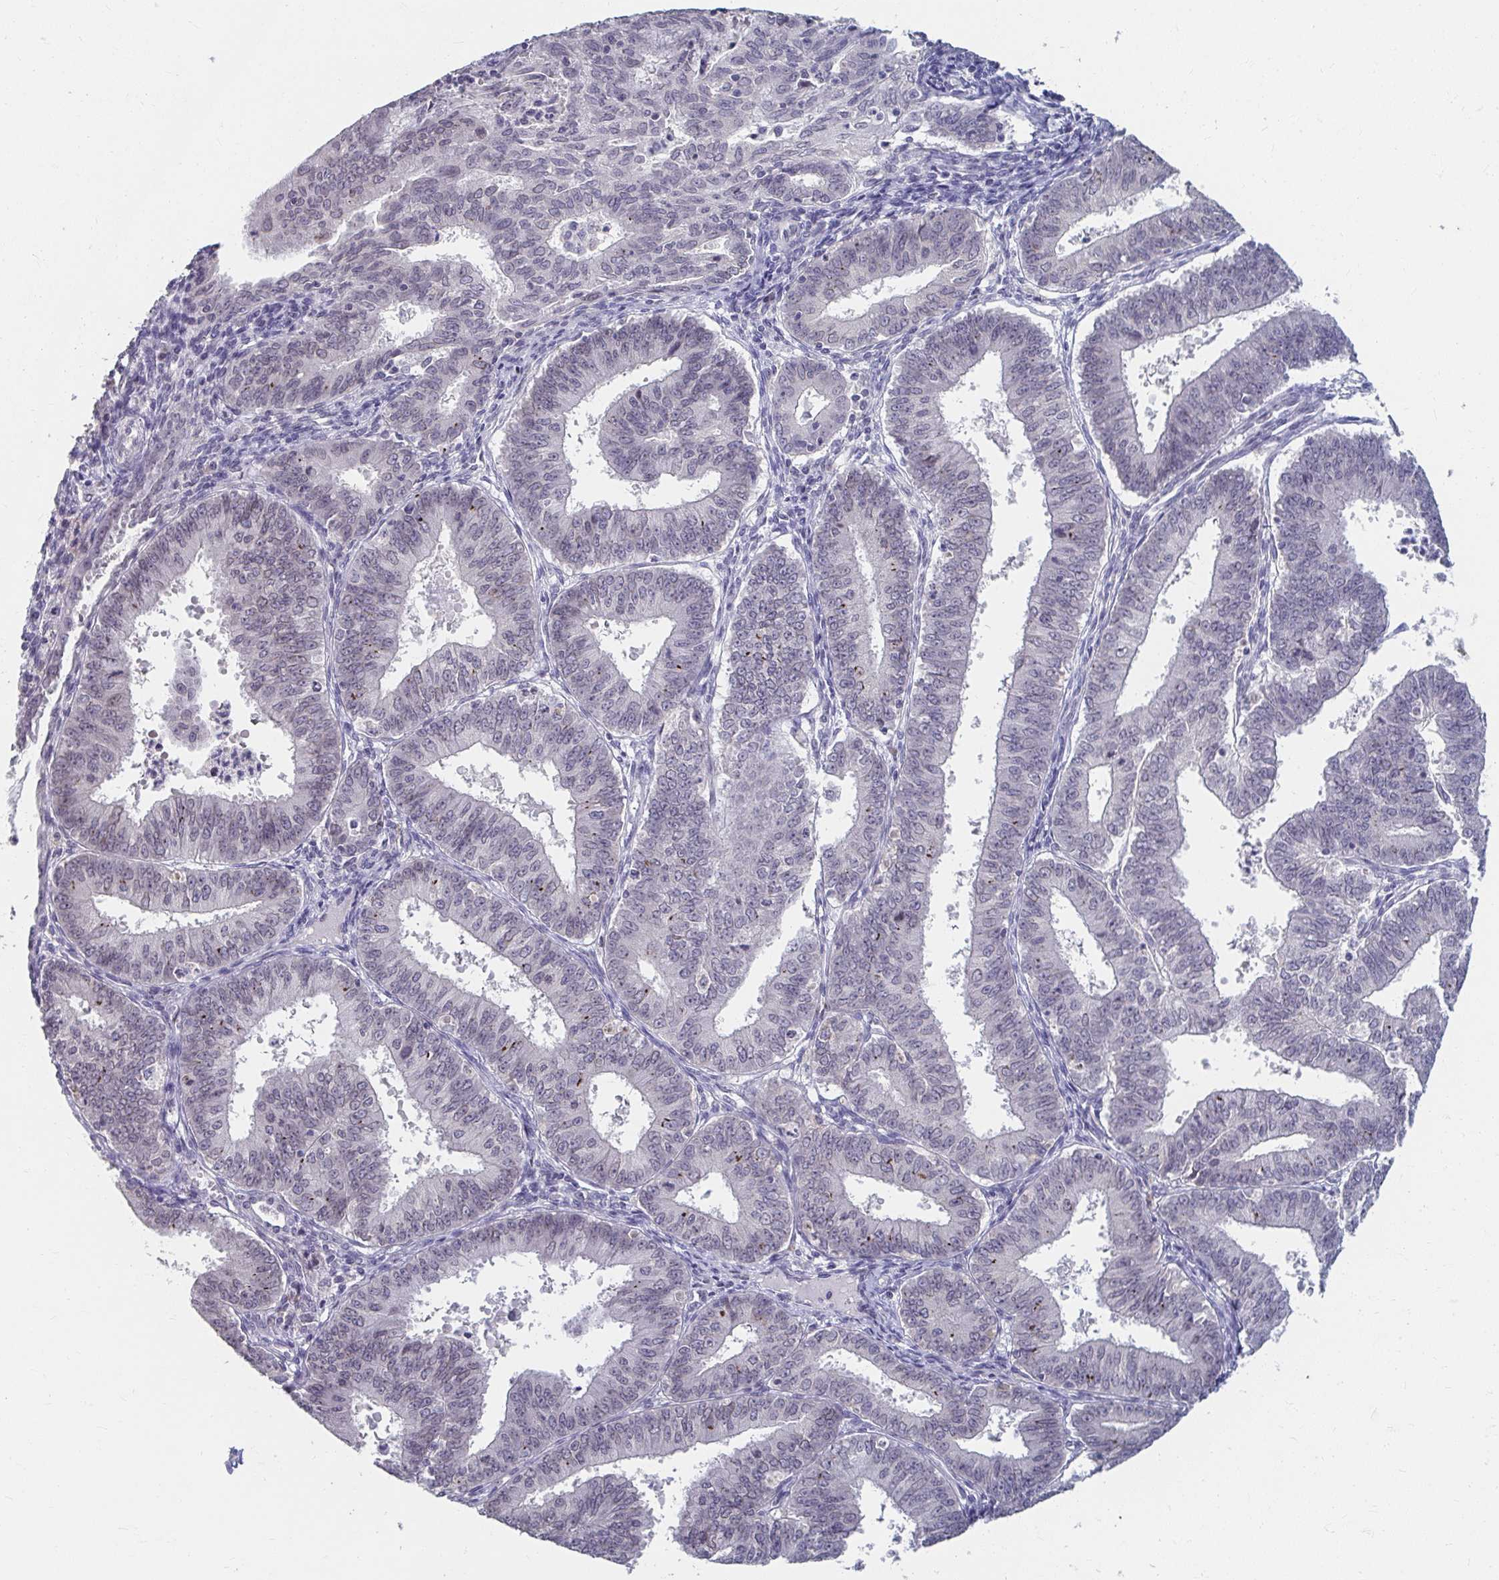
{"staining": {"intensity": "negative", "quantity": "none", "location": "none"}, "tissue": "endometrial cancer", "cell_type": "Tumor cells", "image_type": "cancer", "snomed": [{"axis": "morphology", "description": "Adenocarcinoma, NOS"}, {"axis": "topography", "description": "Endometrium"}], "caption": "A high-resolution micrograph shows IHC staining of endometrial cancer (adenocarcinoma), which demonstrates no significant staining in tumor cells. Nuclei are stained in blue.", "gene": "NUP133", "patient": {"sex": "female", "age": 73}}